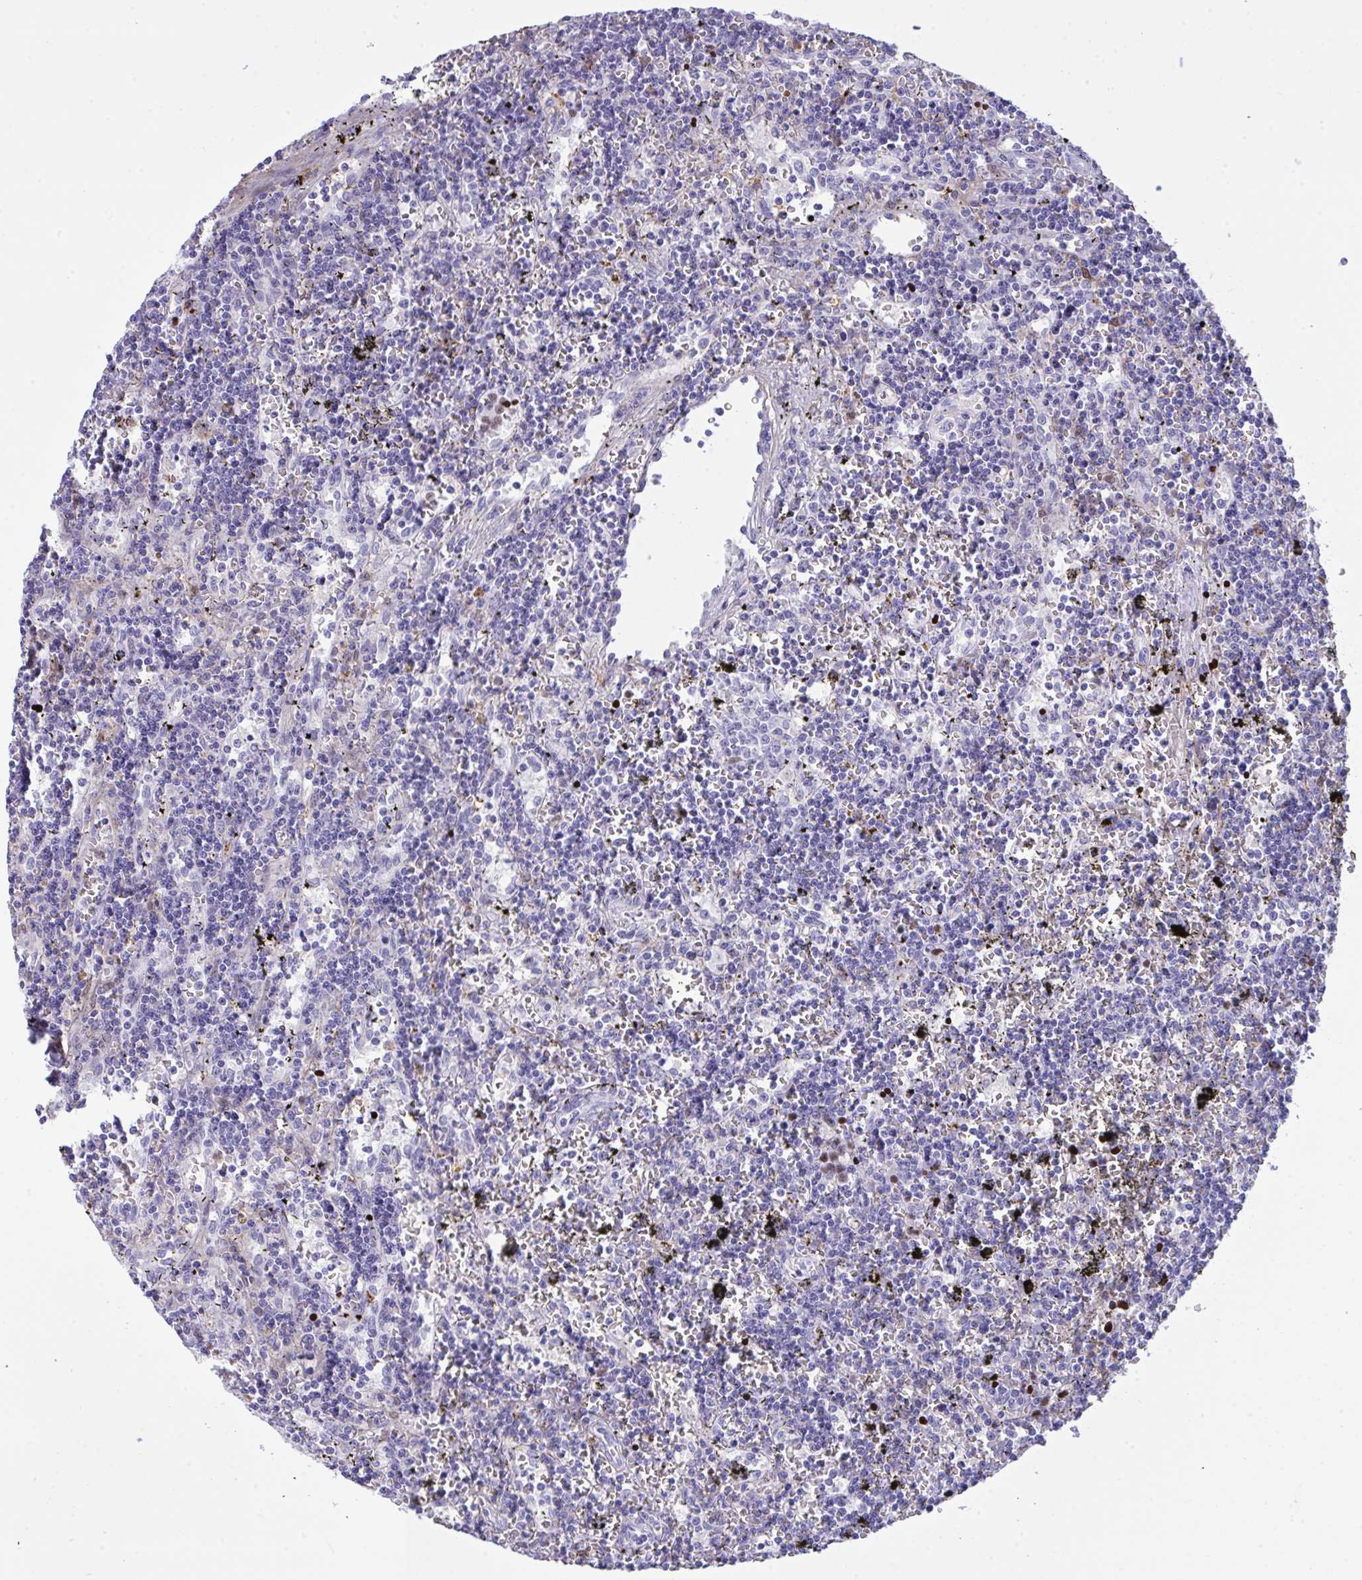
{"staining": {"intensity": "negative", "quantity": "none", "location": "none"}, "tissue": "lymphoma", "cell_type": "Tumor cells", "image_type": "cancer", "snomed": [{"axis": "morphology", "description": "Malignant lymphoma, non-Hodgkin's type, Low grade"}, {"axis": "topography", "description": "Spleen"}], "caption": "Micrograph shows no significant protein staining in tumor cells of lymphoma. (DAB immunohistochemistry, high magnification).", "gene": "ARHGAP42", "patient": {"sex": "male", "age": 60}}